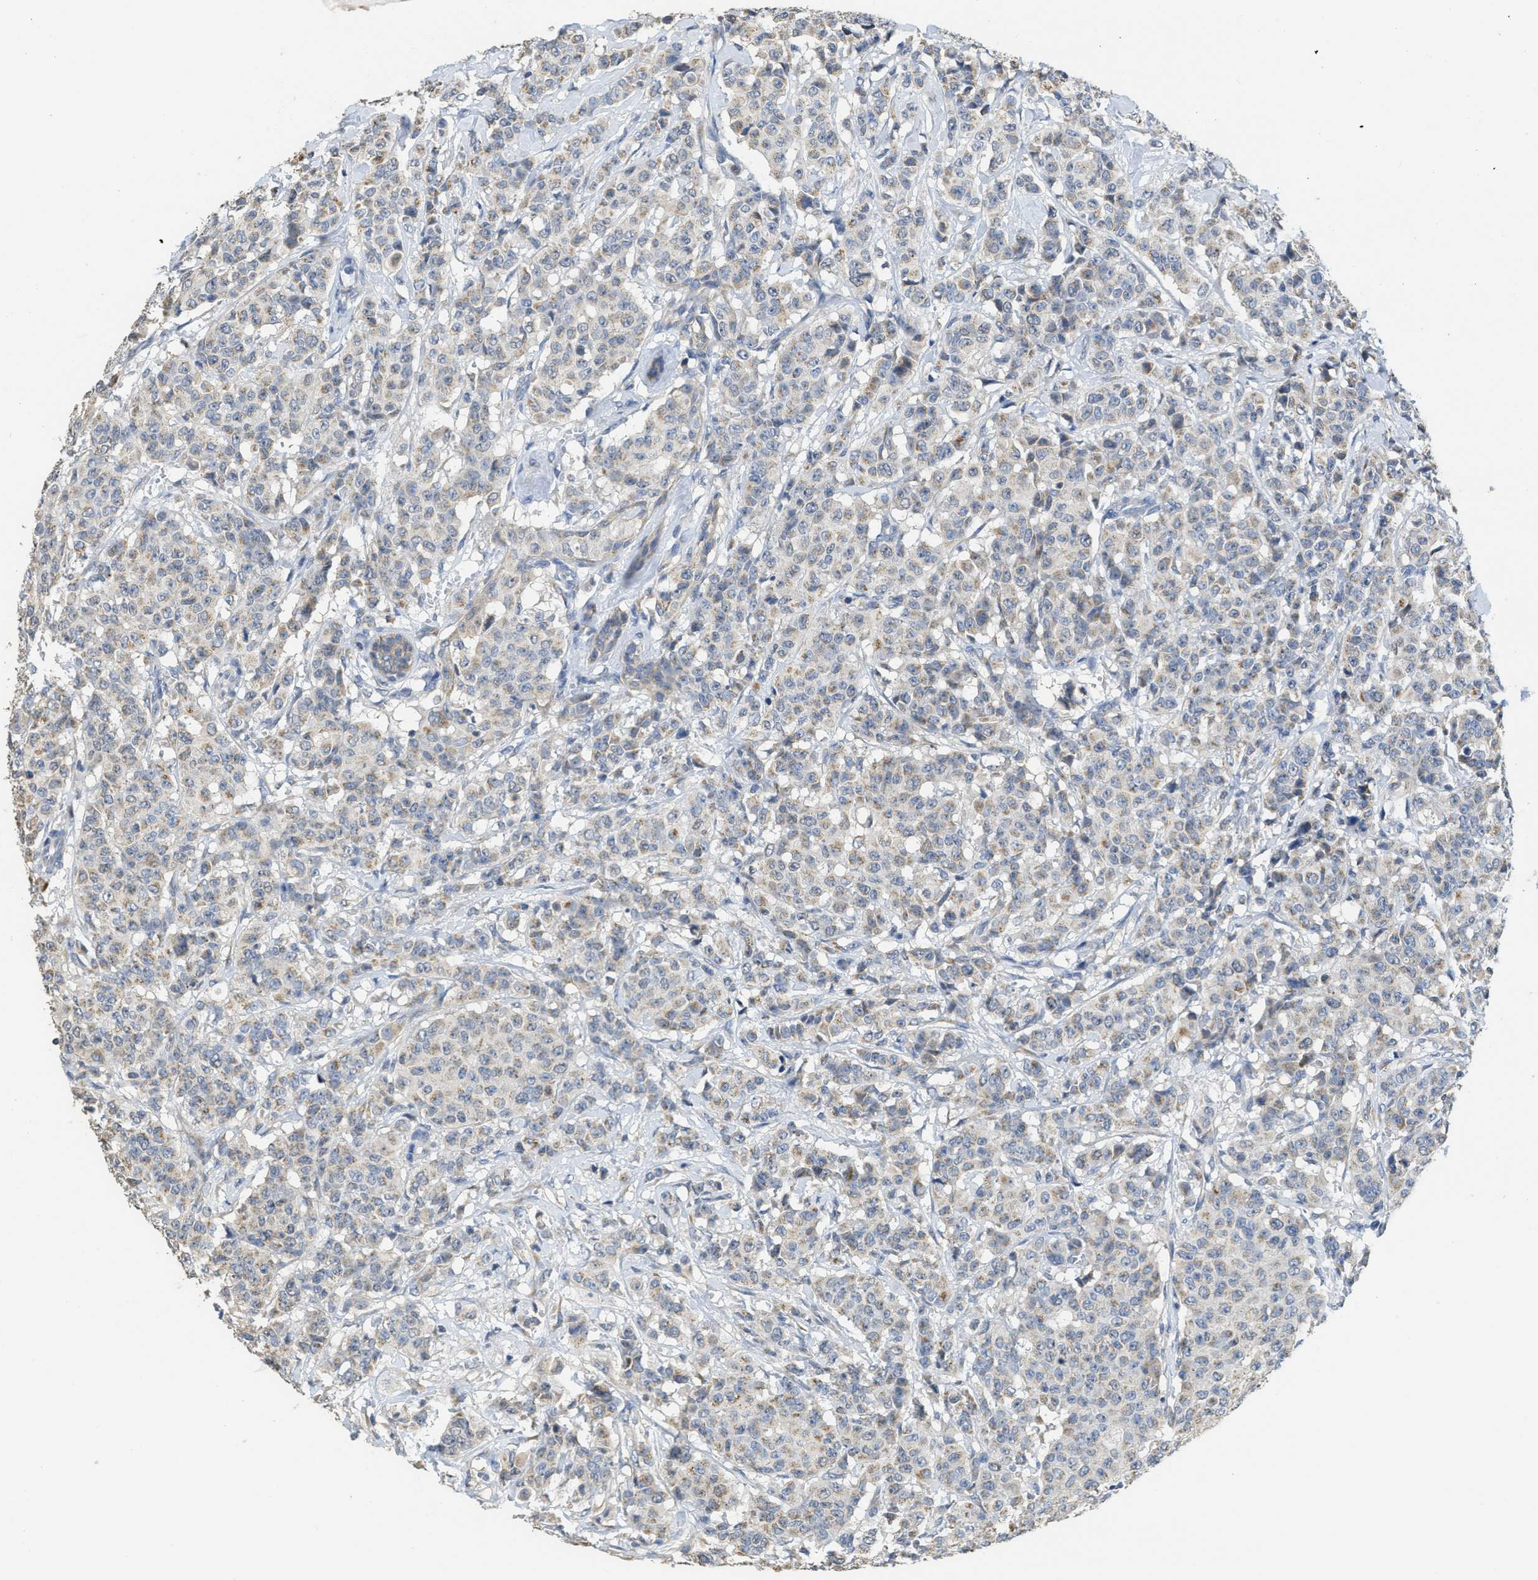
{"staining": {"intensity": "moderate", "quantity": "<25%", "location": "cytoplasmic/membranous"}, "tissue": "breast cancer", "cell_type": "Tumor cells", "image_type": "cancer", "snomed": [{"axis": "morphology", "description": "Normal tissue, NOS"}, {"axis": "morphology", "description": "Duct carcinoma"}, {"axis": "topography", "description": "Breast"}], "caption": "The immunohistochemical stain labels moderate cytoplasmic/membranous staining in tumor cells of breast cancer (invasive ductal carcinoma) tissue. (IHC, brightfield microscopy, high magnification).", "gene": "SFXN2", "patient": {"sex": "female", "age": 40}}